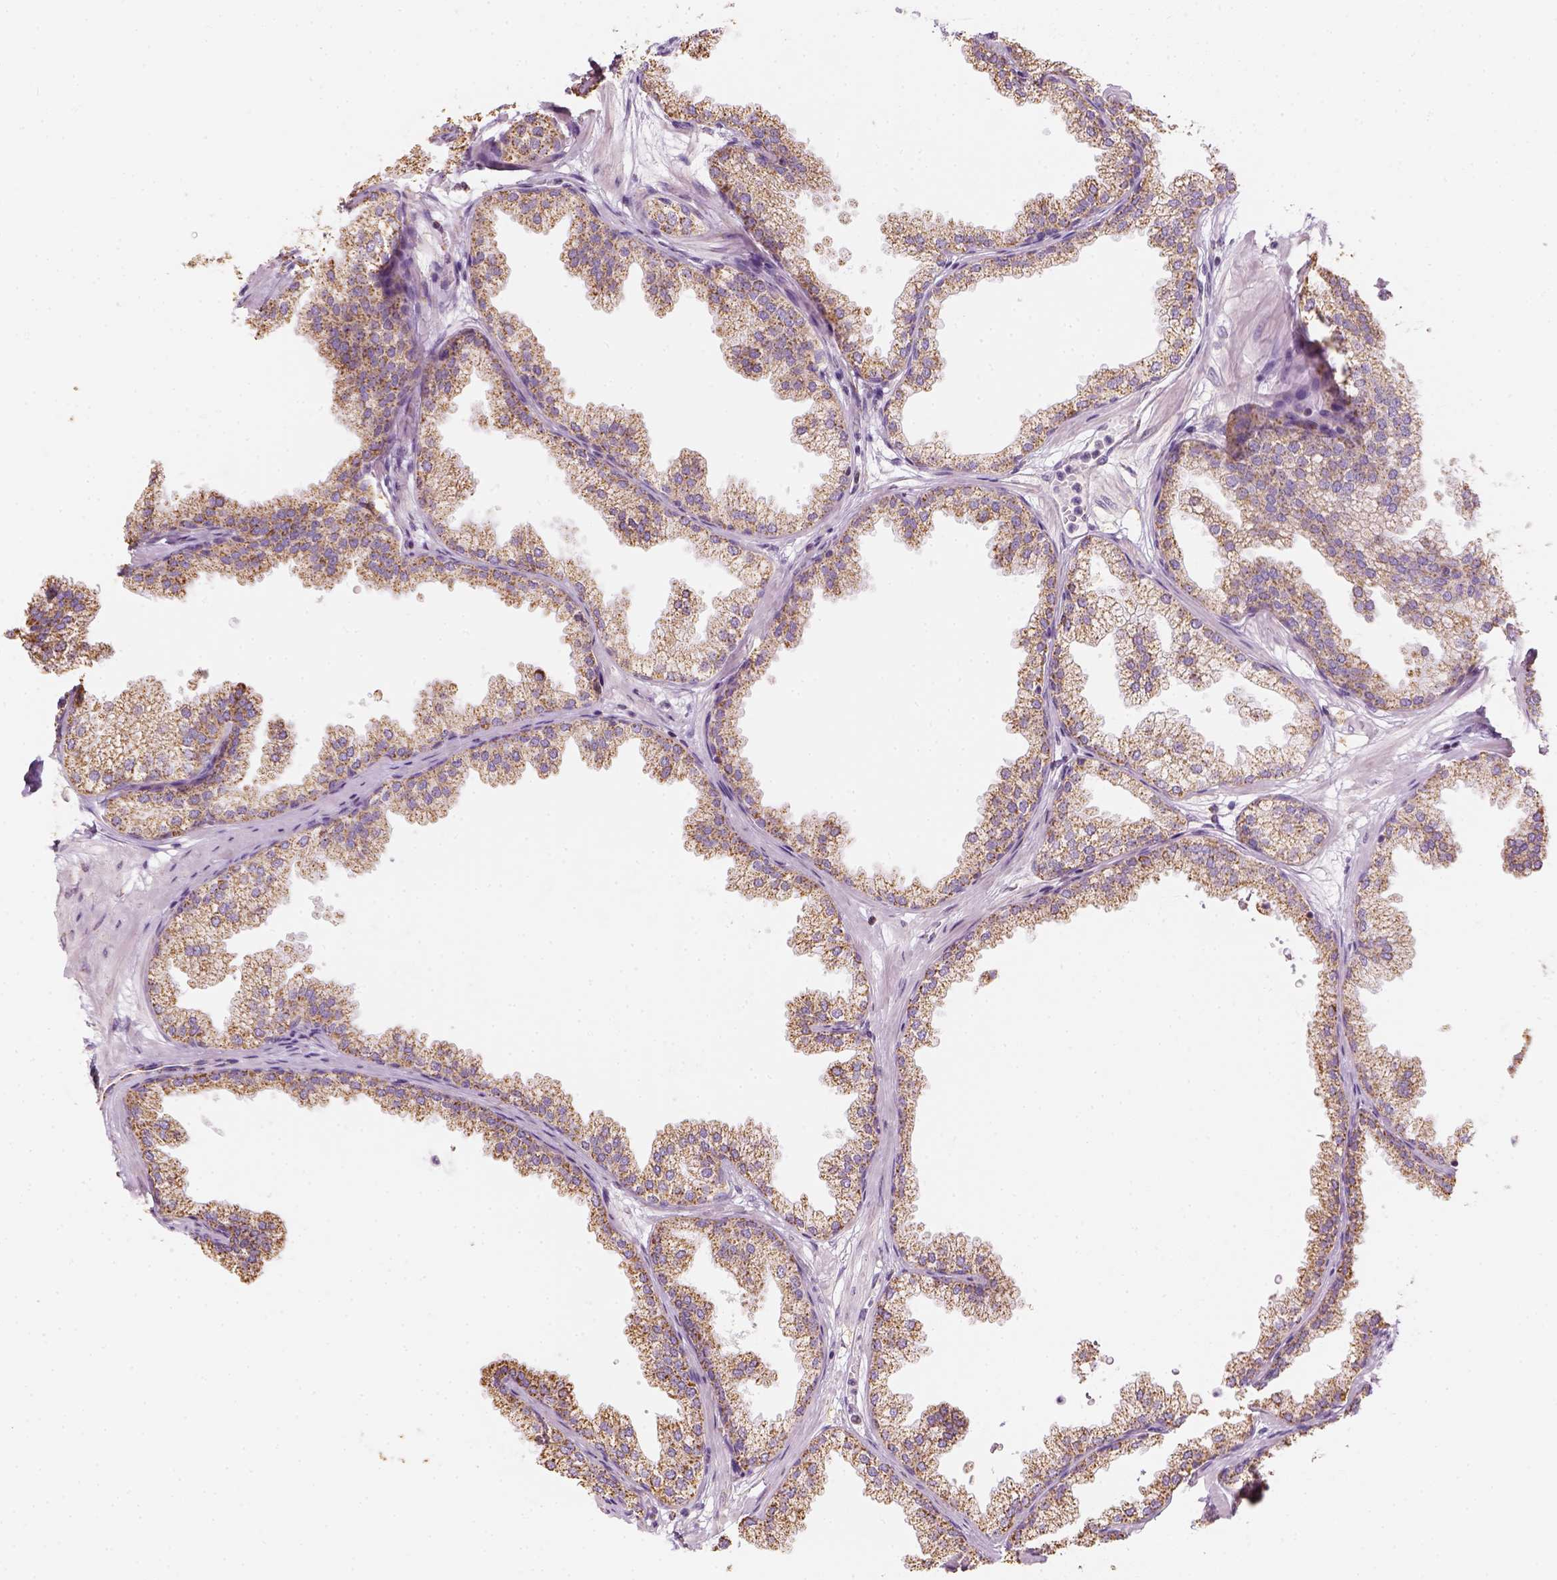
{"staining": {"intensity": "moderate", "quantity": ">75%", "location": "cytoplasmic/membranous"}, "tissue": "prostate", "cell_type": "Glandular cells", "image_type": "normal", "snomed": [{"axis": "morphology", "description": "Normal tissue, NOS"}, {"axis": "topography", "description": "Prostate"}], "caption": "A micrograph of prostate stained for a protein displays moderate cytoplasmic/membranous brown staining in glandular cells.", "gene": "LCA5", "patient": {"sex": "male", "age": 37}}